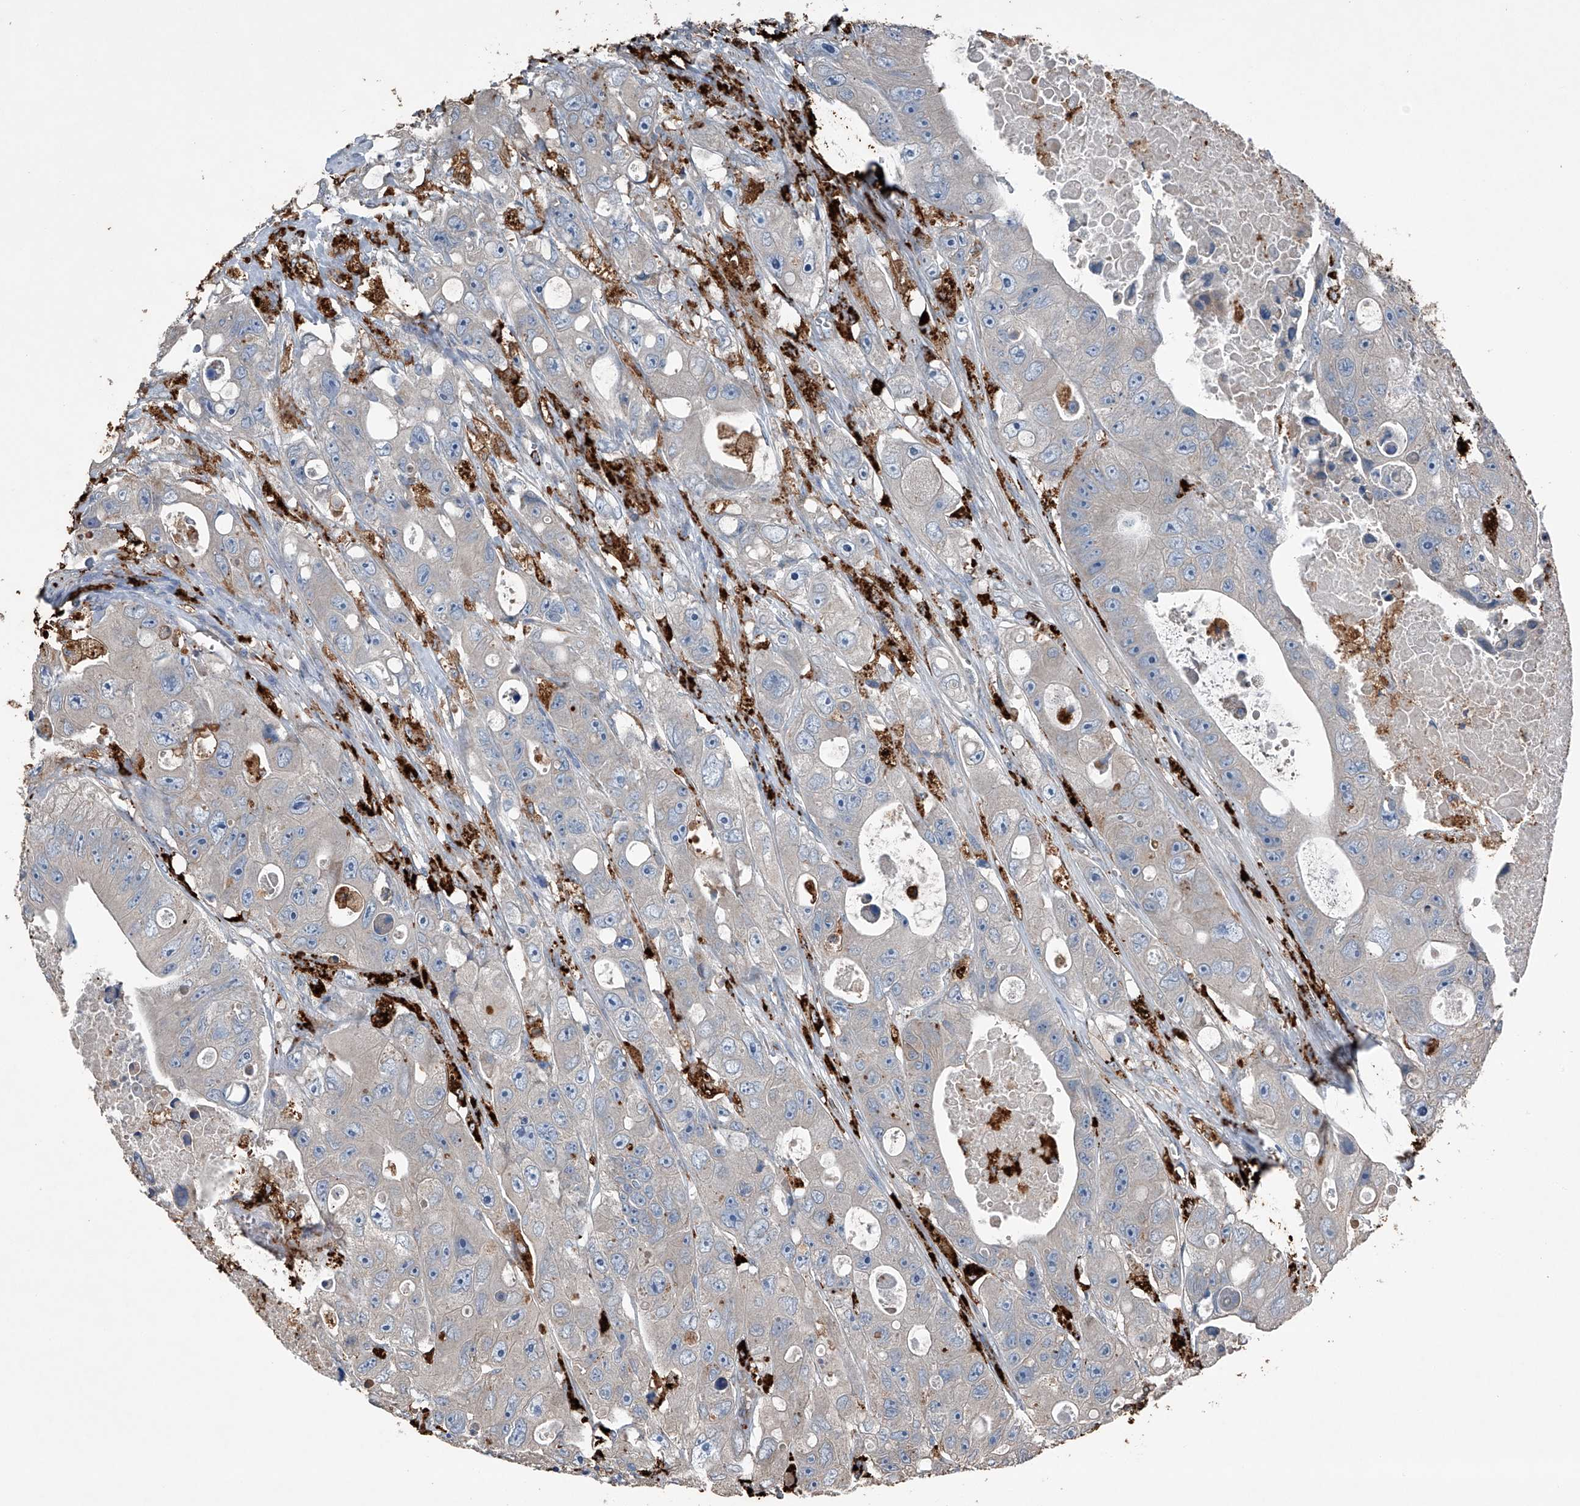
{"staining": {"intensity": "negative", "quantity": "none", "location": "none"}, "tissue": "colorectal cancer", "cell_type": "Tumor cells", "image_type": "cancer", "snomed": [{"axis": "morphology", "description": "Adenocarcinoma, NOS"}, {"axis": "topography", "description": "Colon"}], "caption": "High magnification brightfield microscopy of colorectal cancer stained with DAB (3,3'-diaminobenzidine) (brown) and counterstained with hematoxylin (blue): tumor cells show no significant expression.", "gene": "ZNF772", "patient": {"sex": "female", "age": 46}}